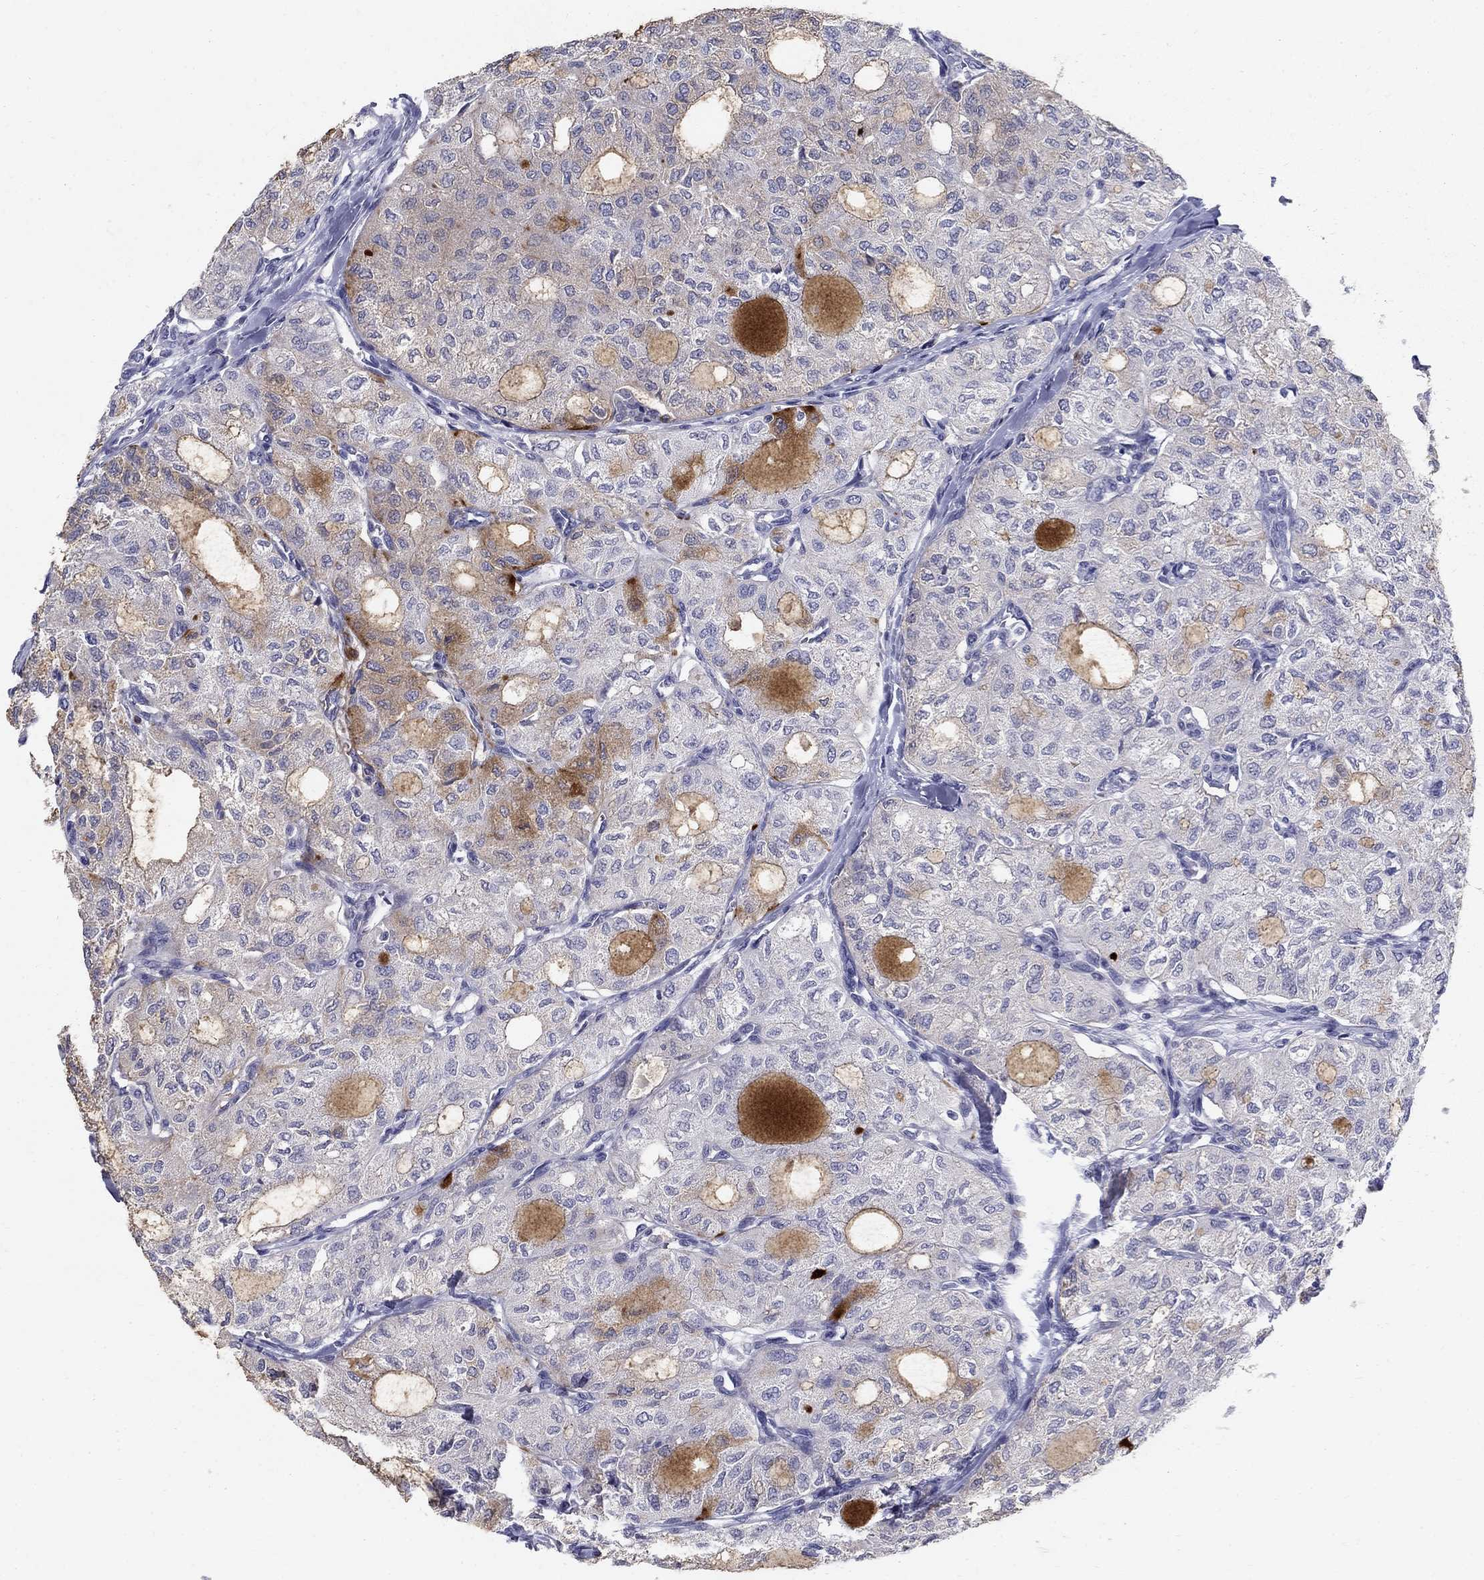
{"staining": {"intensity": "weak", "quantity": "<25%", "location": "cytoplasmic/membranous"}, "tissue": "thyroid cancer", "cell_type": "Tumor cells", "image_type": "cancer", "snomed": [{"axis": "morphology", "description": "Follicular adenoma carcinoma, NOS"}, {"axis": "topography", "description": "Thyroid gland"}], "caption": "The image exhibits no significant positivity in tumor cells of thyroid cancer (follicular adenoma carcinoma).", "gene": "TP53TG5", "patient": {"sex": "male", "age": 75}}